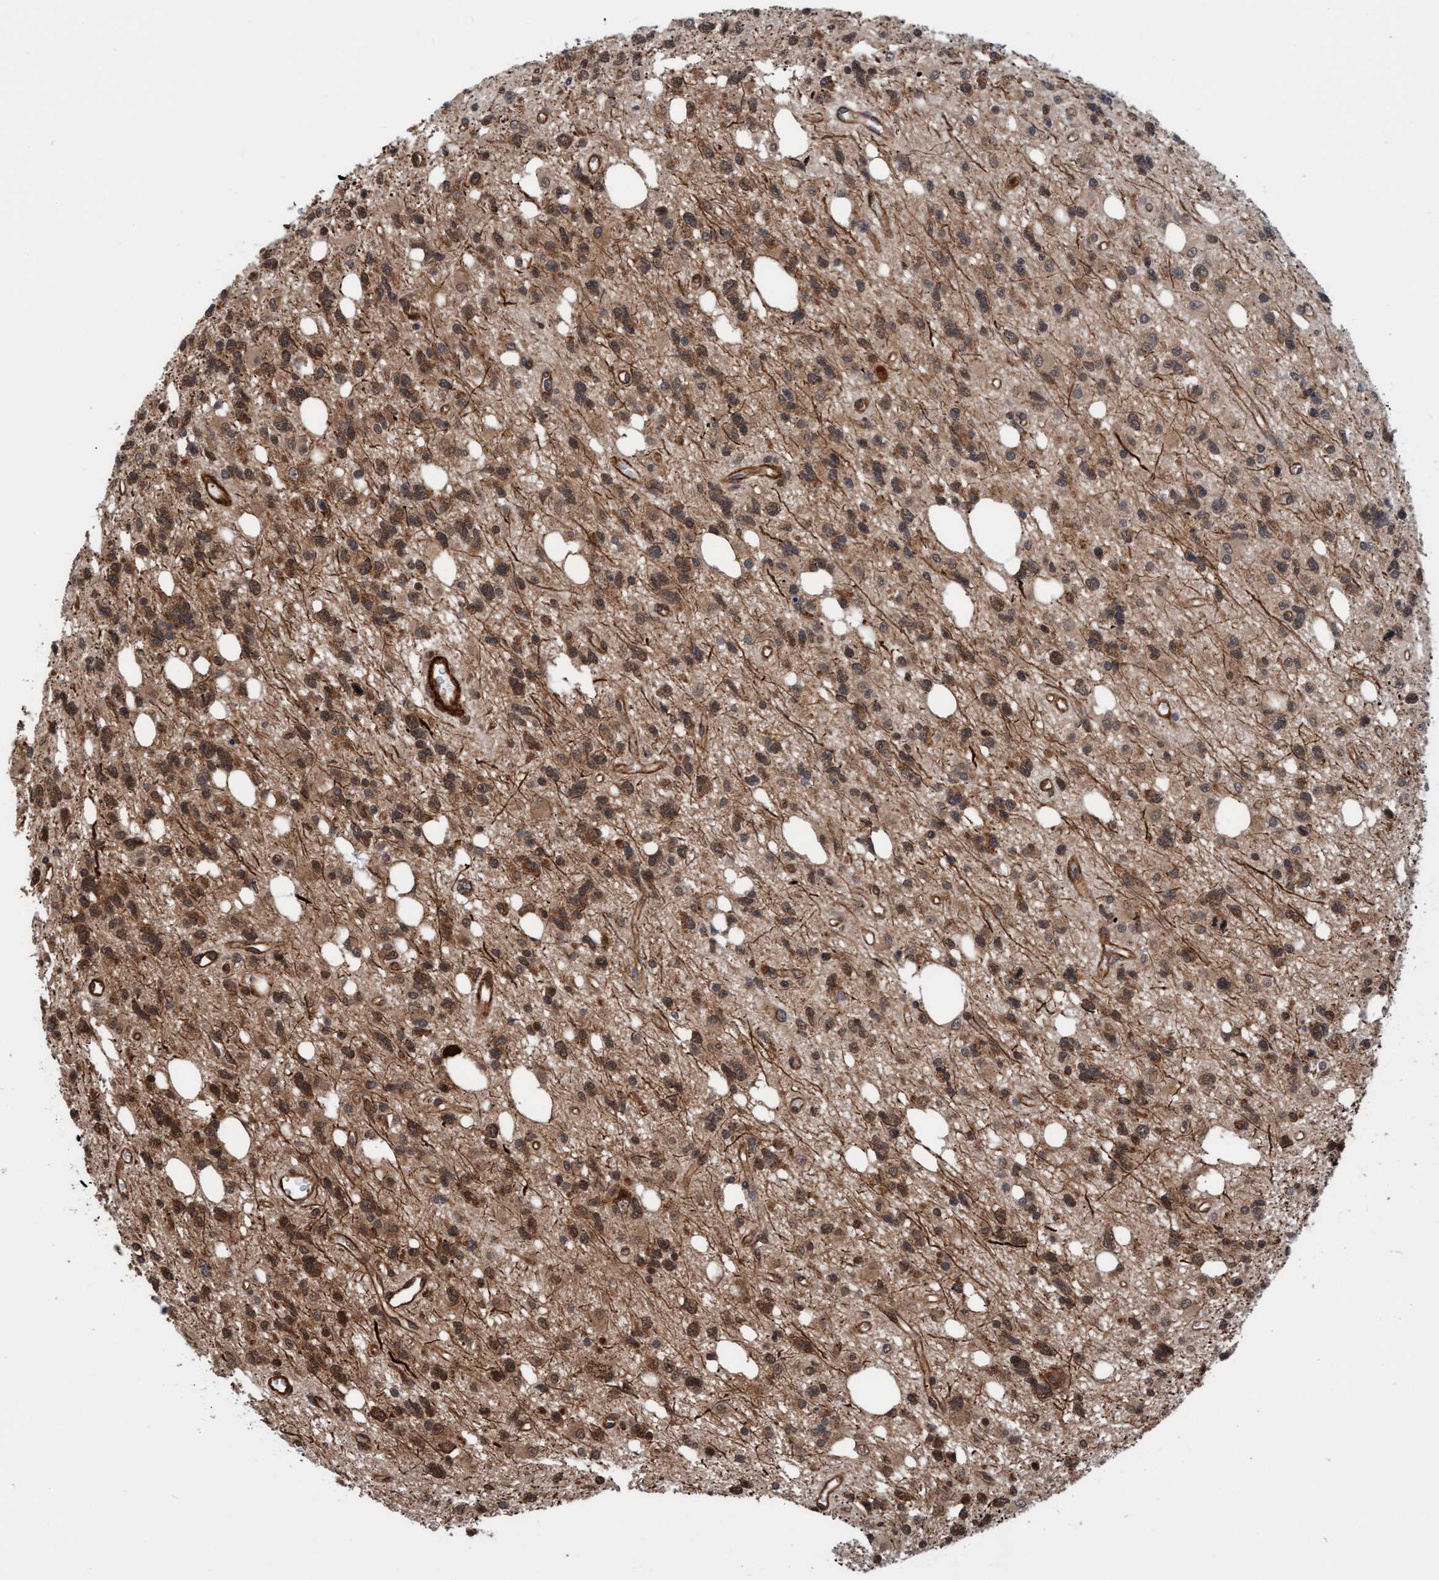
{"staining": {"intensity": "moderate", "quantity": ">75%", "location": "cytoplasmic/membranous,nuclear"}, "tissue": "glioma", "cell_type": "Tumor cells", "image_type": "cancer", "snomed": [{"axis": "morphology", "description": "Glioma, malignant, High grade"}, {"axis": "topography", "description": "Brain"}], "caption": "This is an image of IHC staining of malignant high-grade glioma, which shows moderate positivity in the cytoplasmic/membranous and nuclear of tumor cells.", "gene": "STXBP4", "patient": {"sex": "female", "age": 62}}